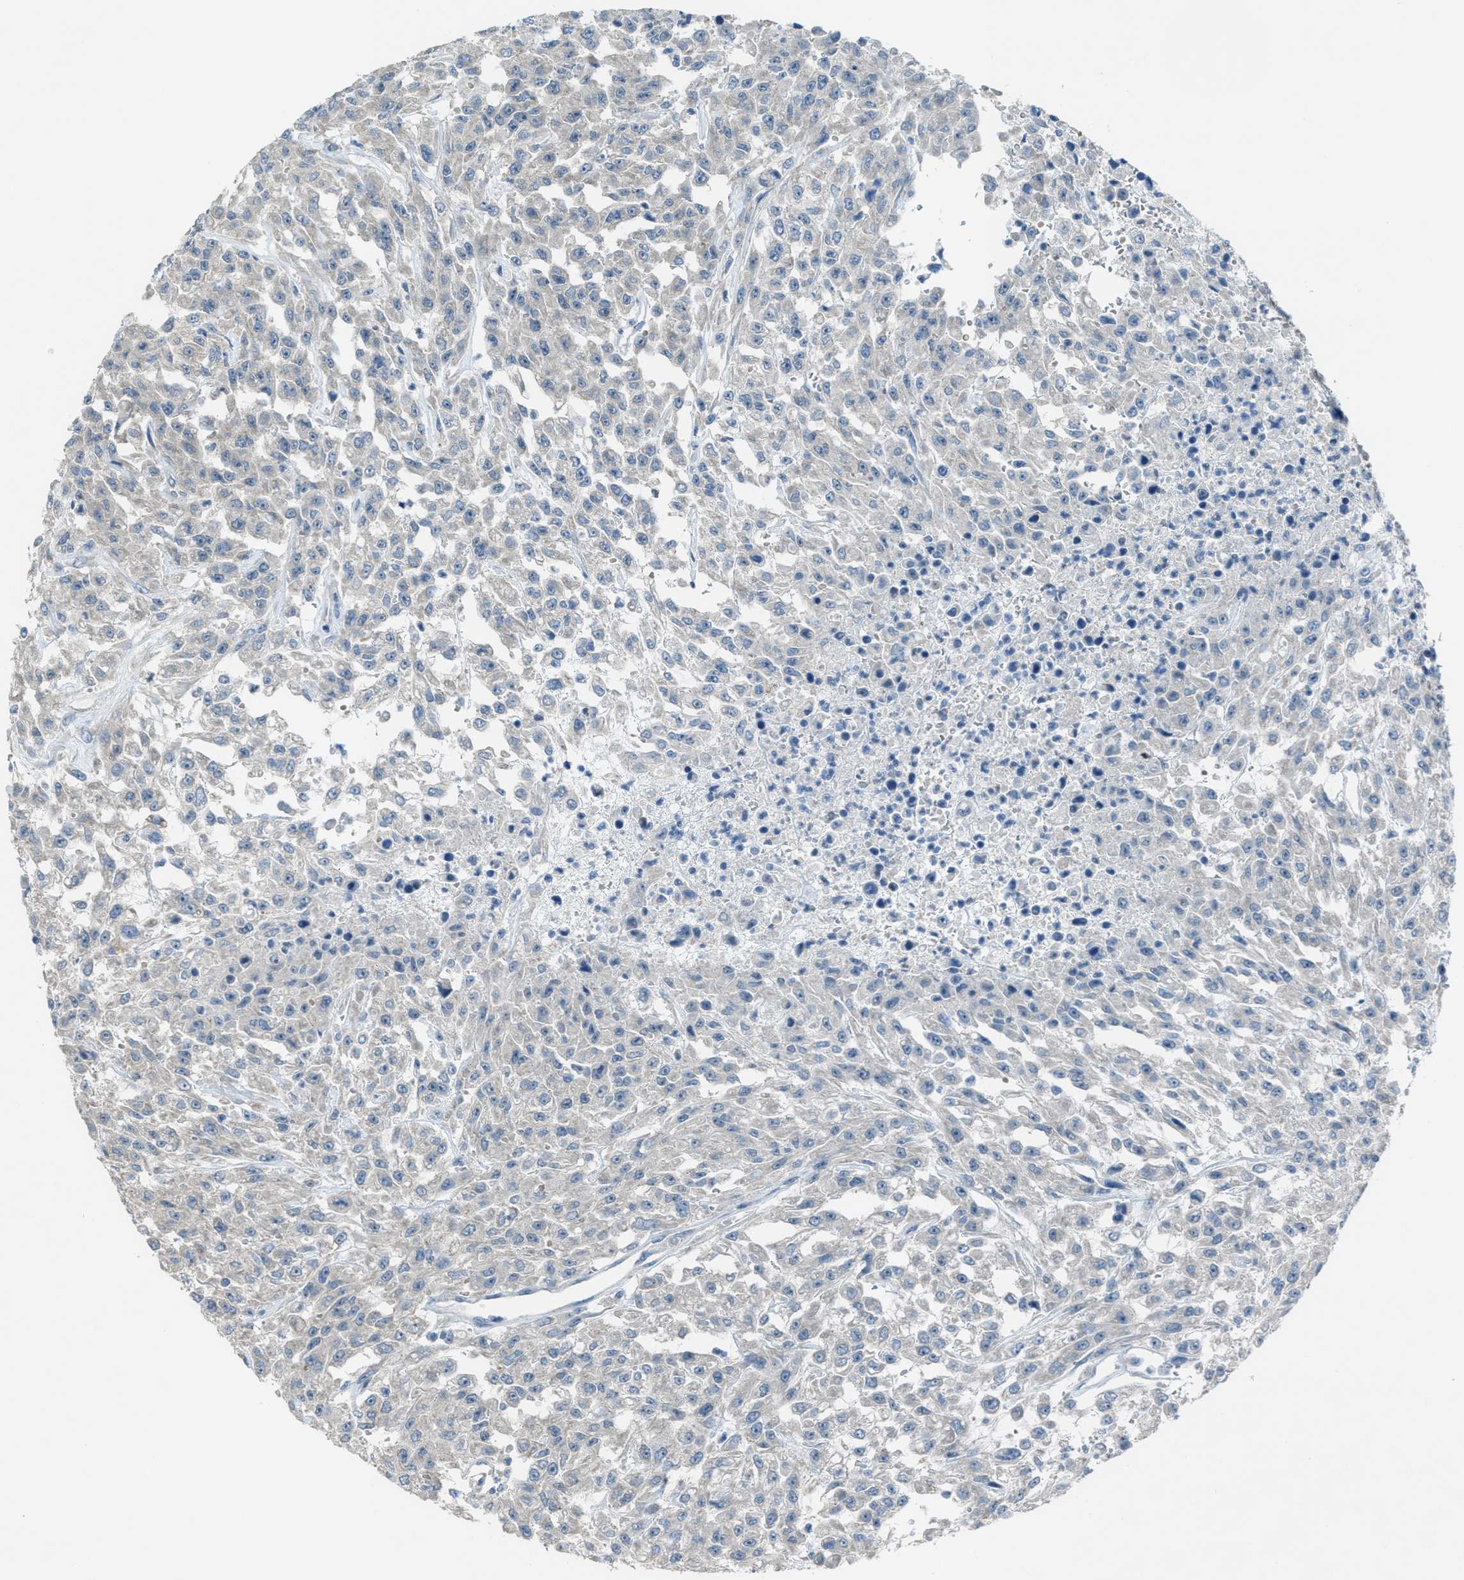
{"staining": {"intensity": "negative", "quantity": "none", "location": "none"}, "tissue": "urothelial cancer", "cell_type": "Tumor cells", "image_type": "cancer", "snomed": [{"axis": "morphology", "description": "Urothelial carcinoma, High grade"}, {"axis": "topography", "description": "Urinary bladder"}], "caption": "The micrograph exhibits no significant staining in tumor cells of urothelial cancer.", "gene": "CDON", "patient": {"sex": "male", "age": 46}}